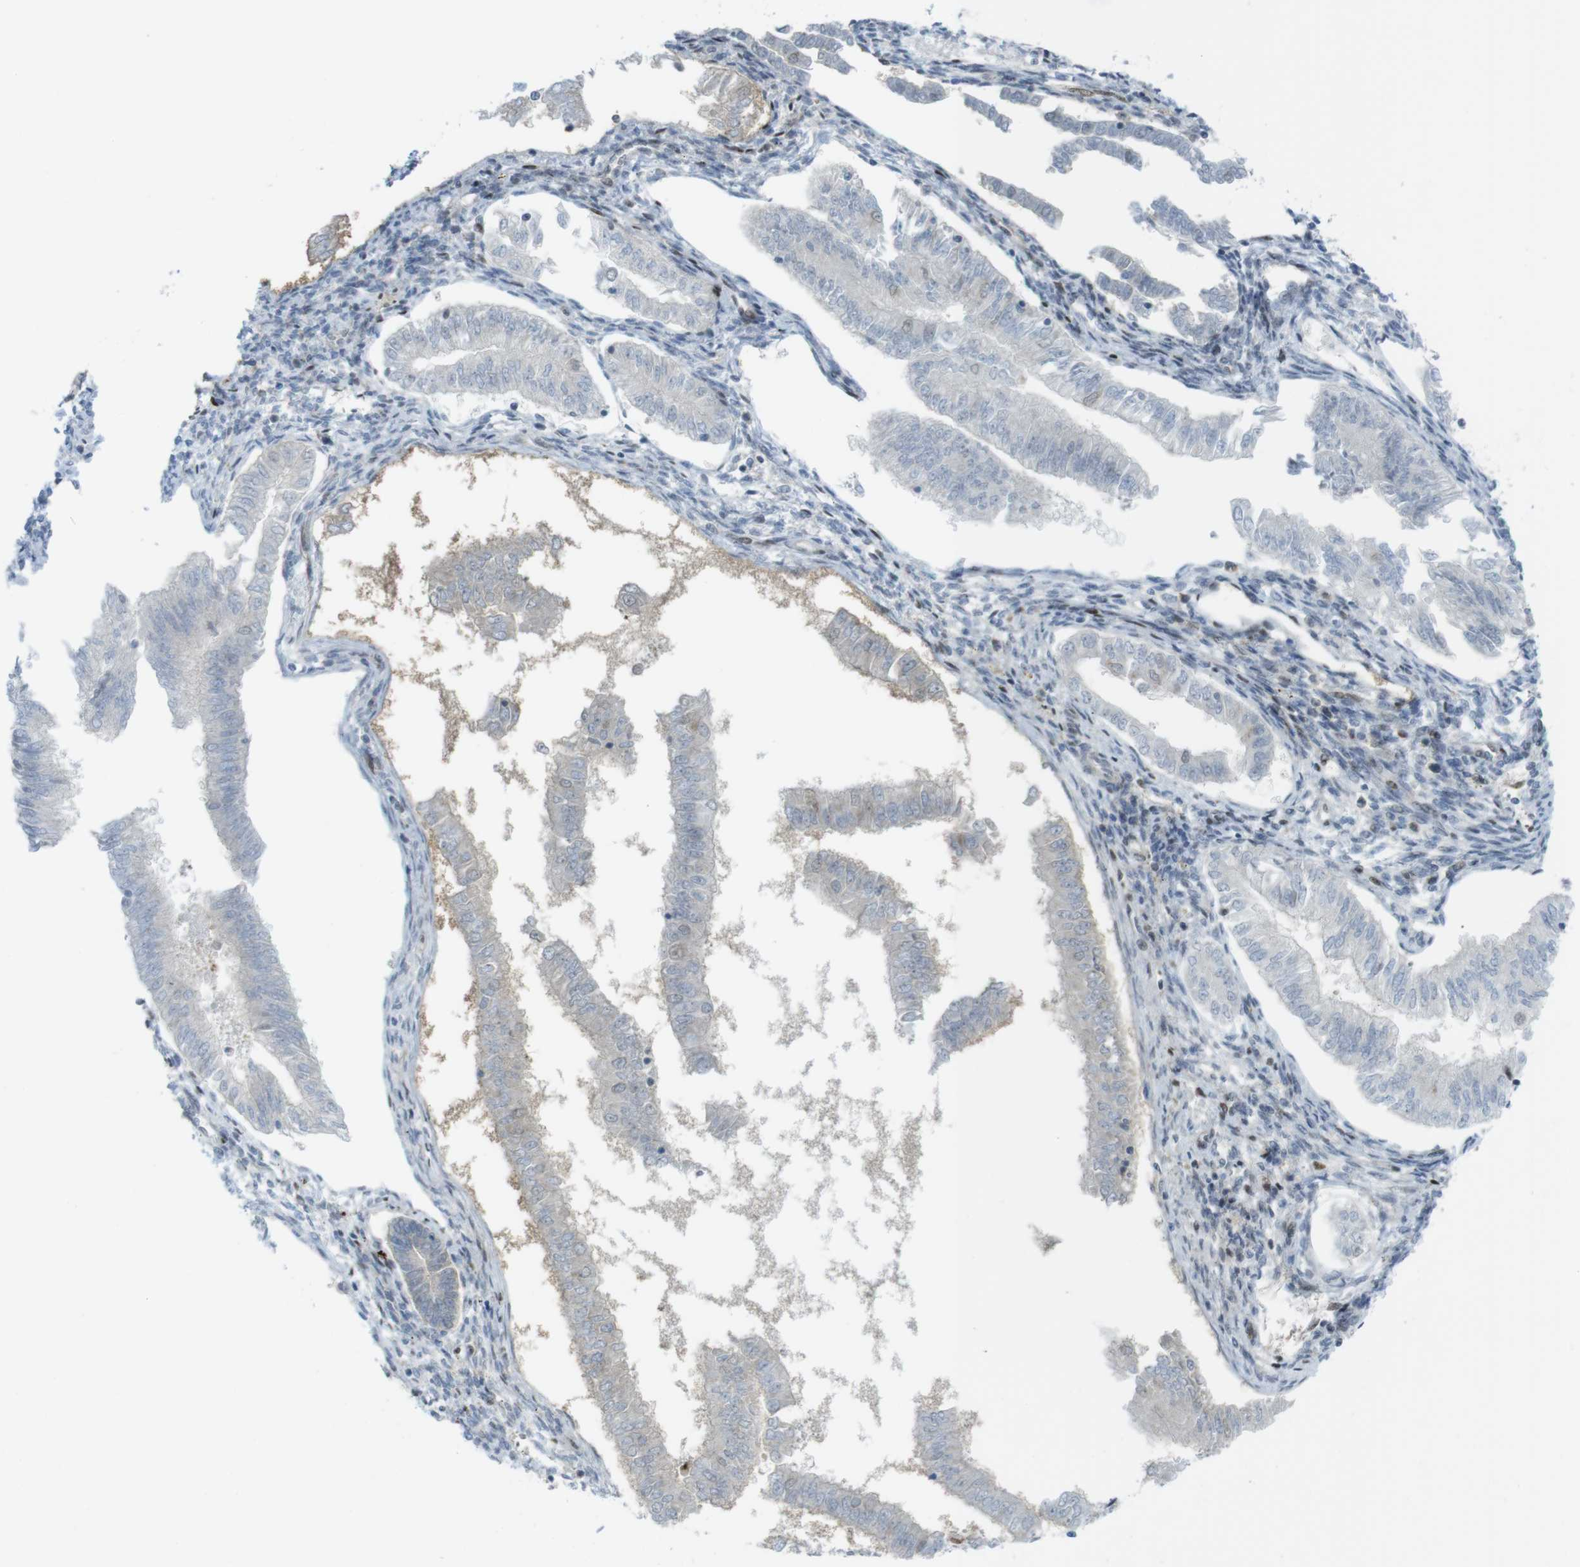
{"staining": {"intensity": "weak", "quantity": "<25%", "location": "nuclear"}, "tissue": "endometrial cancer", "cell_type": "Tumor cells", "image_type": "cancer", "snomed": [{"axis": "morphology", "description": "Adenocarcinoma, NOS"}, {"axis": "topography", "description": "Endometrium"}], "caption": "The histopathology image displays no staining of tumor cells in endometrial cancer.", "gene": "UBB", "patient": {"sex": "female", "age": 53}}